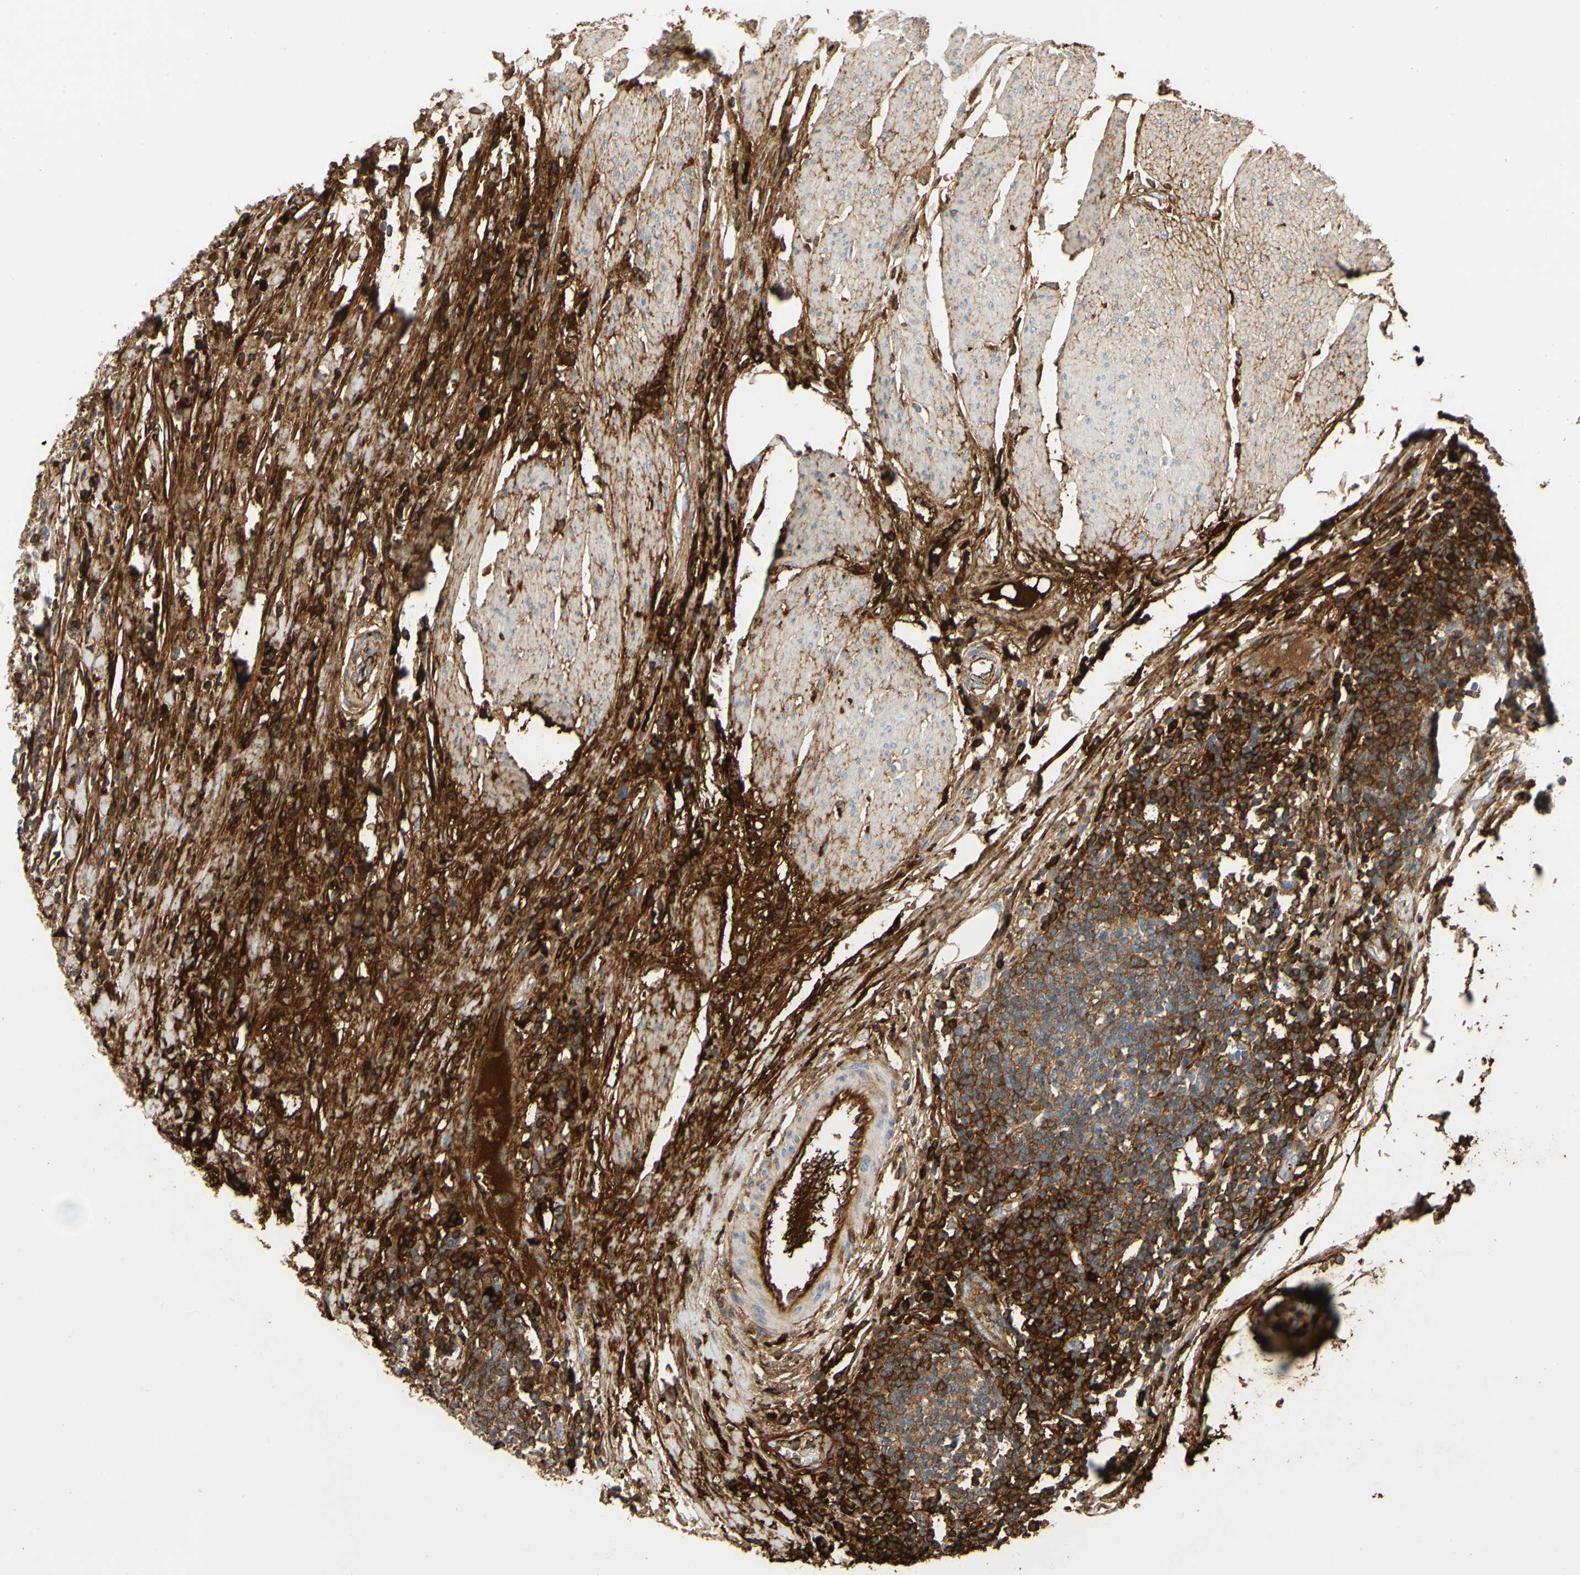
{"staining": {"intensity": "strong", "quantity": ">75%", "location": "cytoplasmic/membranous"}, "tissue": "urothelial cancer", "cell_type": "Tumor cells", "image_type": "cancer", "snomed": [{"axis": "morphology", "description": "Urothelial carcinoma, High grade"}, {"axis": "topography", "description": "Urinary bladder"}], "caption": "Protein staining demonstrates strong cytoplasmic/membranous positivity in approximately >75% of tumor cells in urothelial carcinoma (high-grade).", "gene": "FGB", "patient": {"sex": "male", "age": 61}}